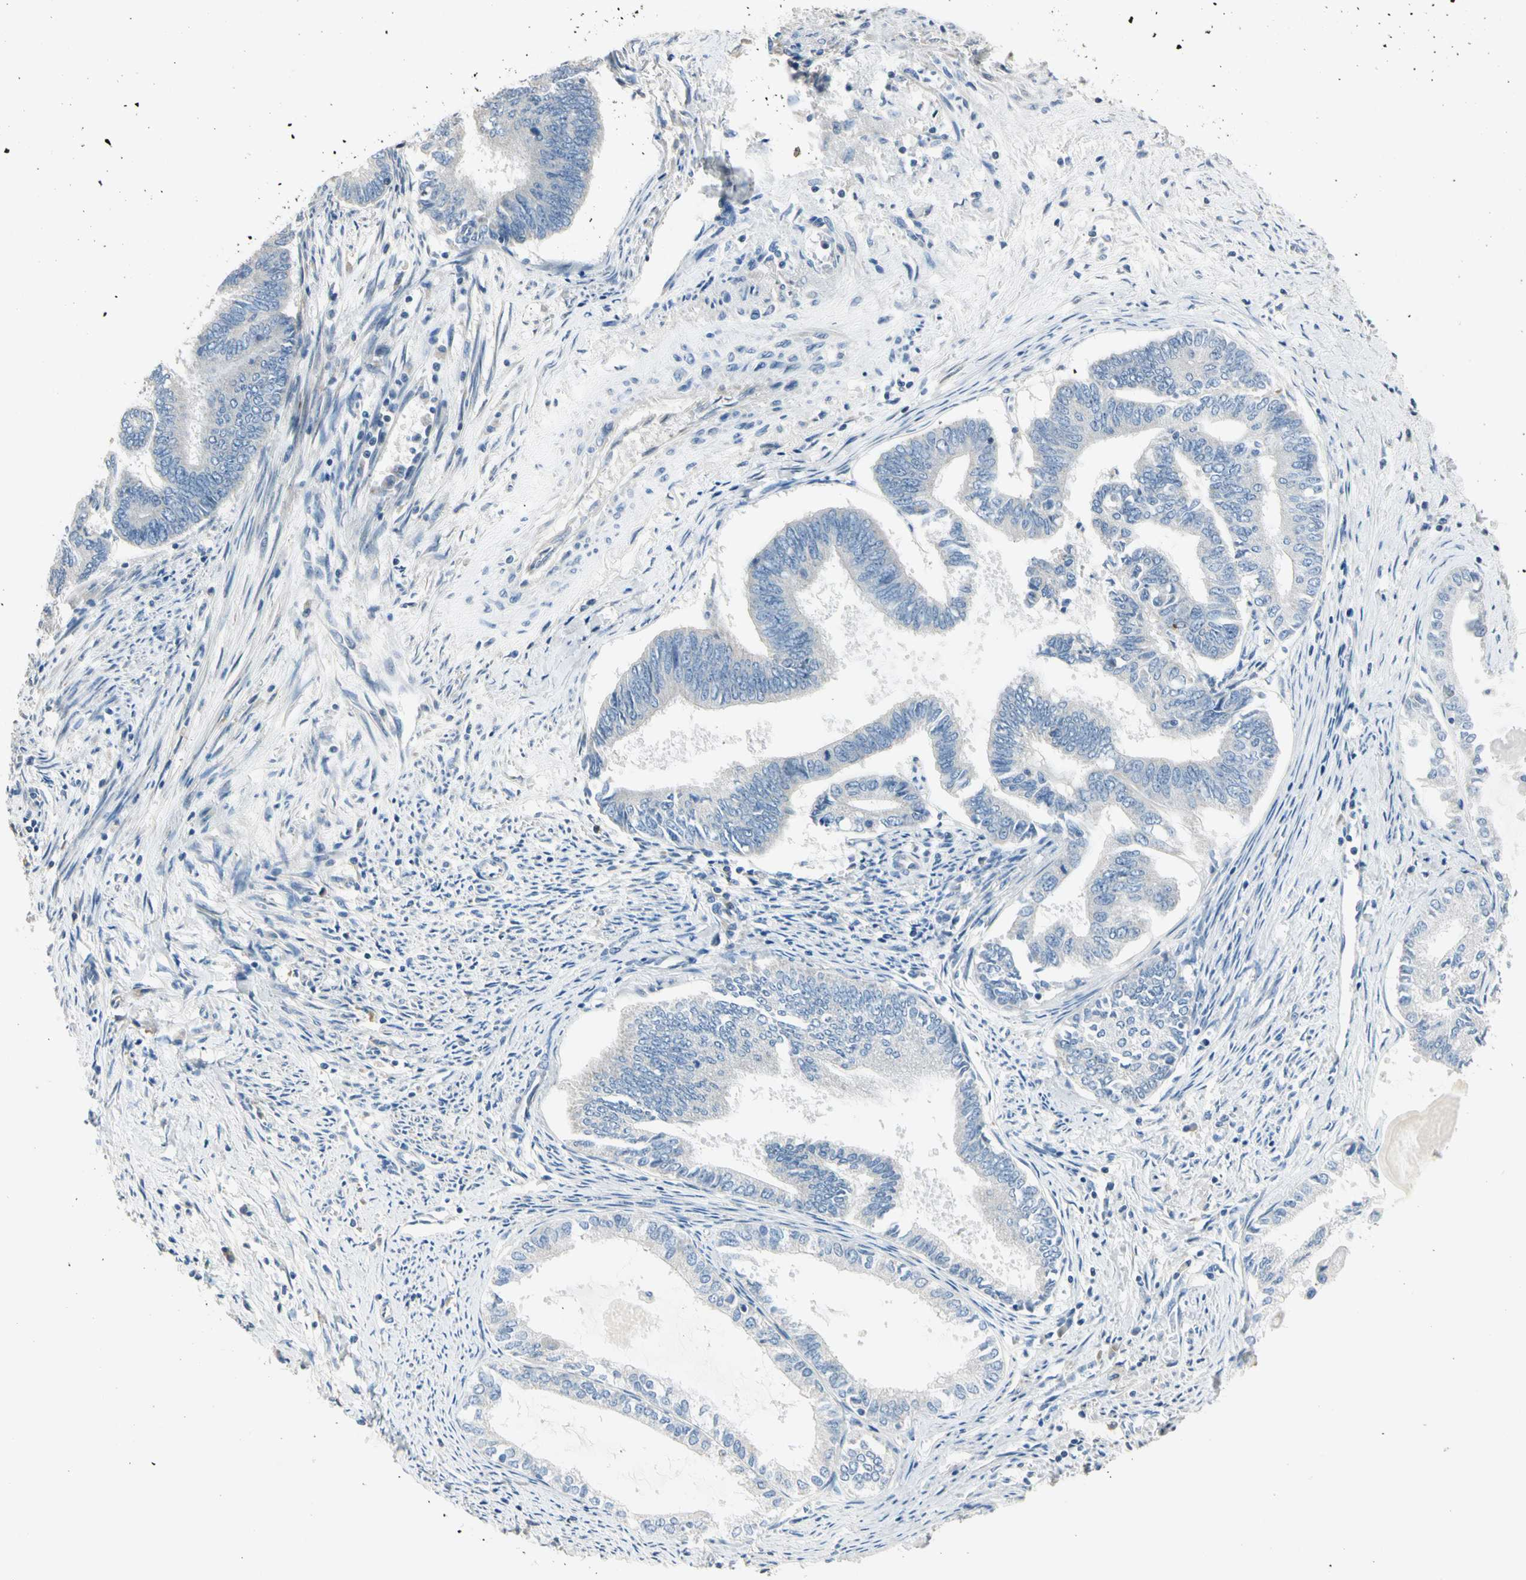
{"staining": {"intensity": "negative", "quantity": "none", "location": "none"}, "tissue": "endometrial cancer", "cell_type": "Tumor cells", "image_type": "cancer", "snomed": [{"axis": "morphology", "description": "Adenocarcinoma, NOS"}, {"axis": "topography", "description": "Endometrium"}], "caption": "IHC of human adenocarcinoma (endometrial) reveals no expression in tumor cells.", "gene": "GPR153", "patient": {"sex": "female", "age": 86}}